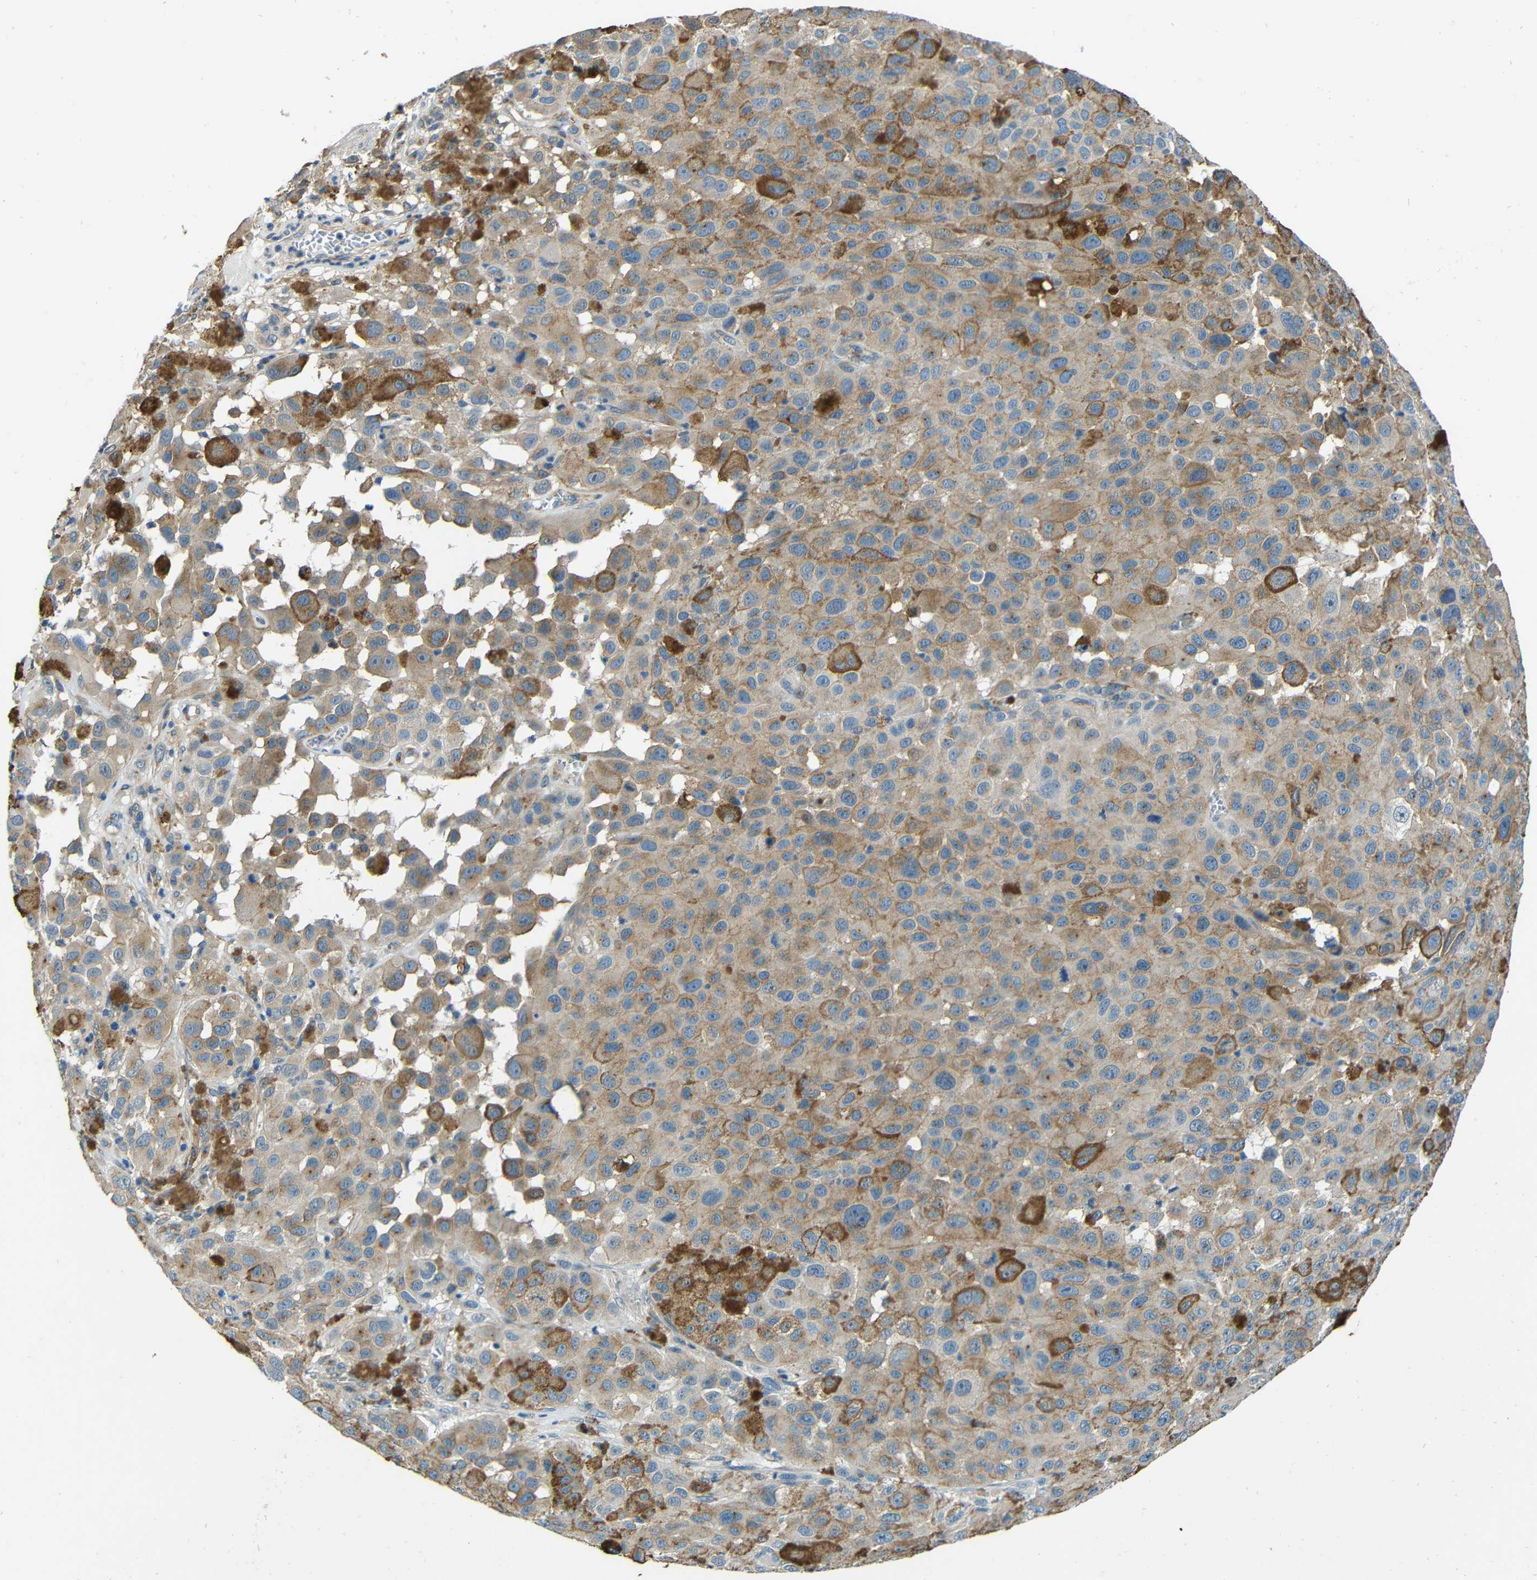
{"staining": {"intensity": "weak", "quantity": "25%-75%", "location": "cytoplasmic/membranous"}, "tissue": "melanoma", "cell_type": "Tumor cells", "image_type": "cancer", "snomed": [{"axis": "morphology", "description": "Malignant melanoma, NOS"}, {"axis": "topography", "description": "Skin"}], "caption": "Human melanoma stained with a brown dye exhibits weak cytoplasmic/membranous positive positivity in about 25%-75% of tumor cells.", "gene": "CYP26B1", "patient": {"sex": "male", "age": 96}}